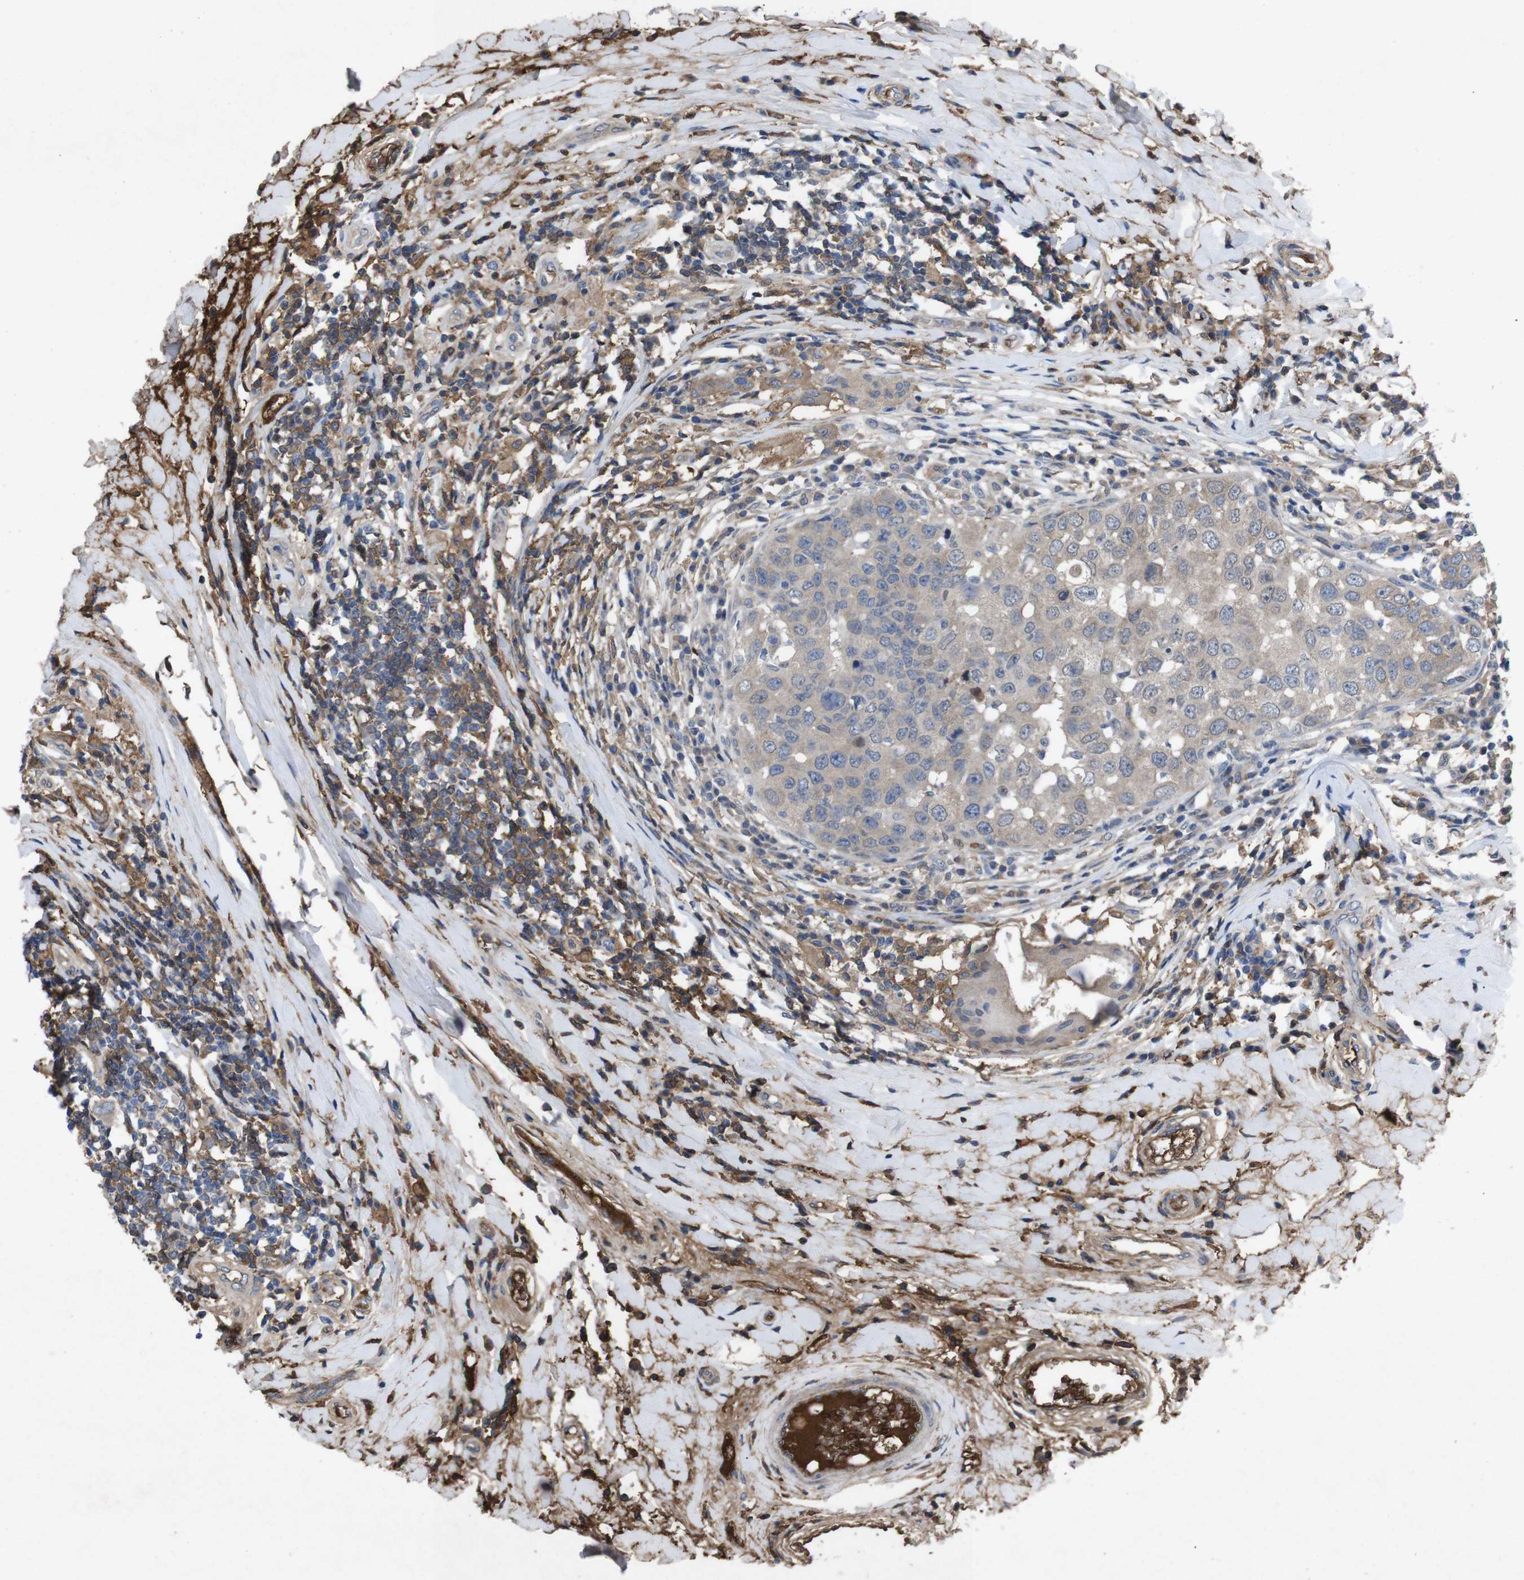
{"staining": {"intensity": "weak", "quantity": "<25%", "location": "cytoplasmic/membranous"}, "tissue": "breast cancer", "cell_type": "Tumor cells", "image_type": "cancer", "snomed": [{"axis": "morphology", "description": "Duct carcinoma"}, {"axis": "topography", "description": "Breast"}], "caption": "Immunohistochemical staining of breast cancer reveals no significant expression in tumor cells.", "gene": "SPTB", "patient": {"sex": "female", "age": 27}}